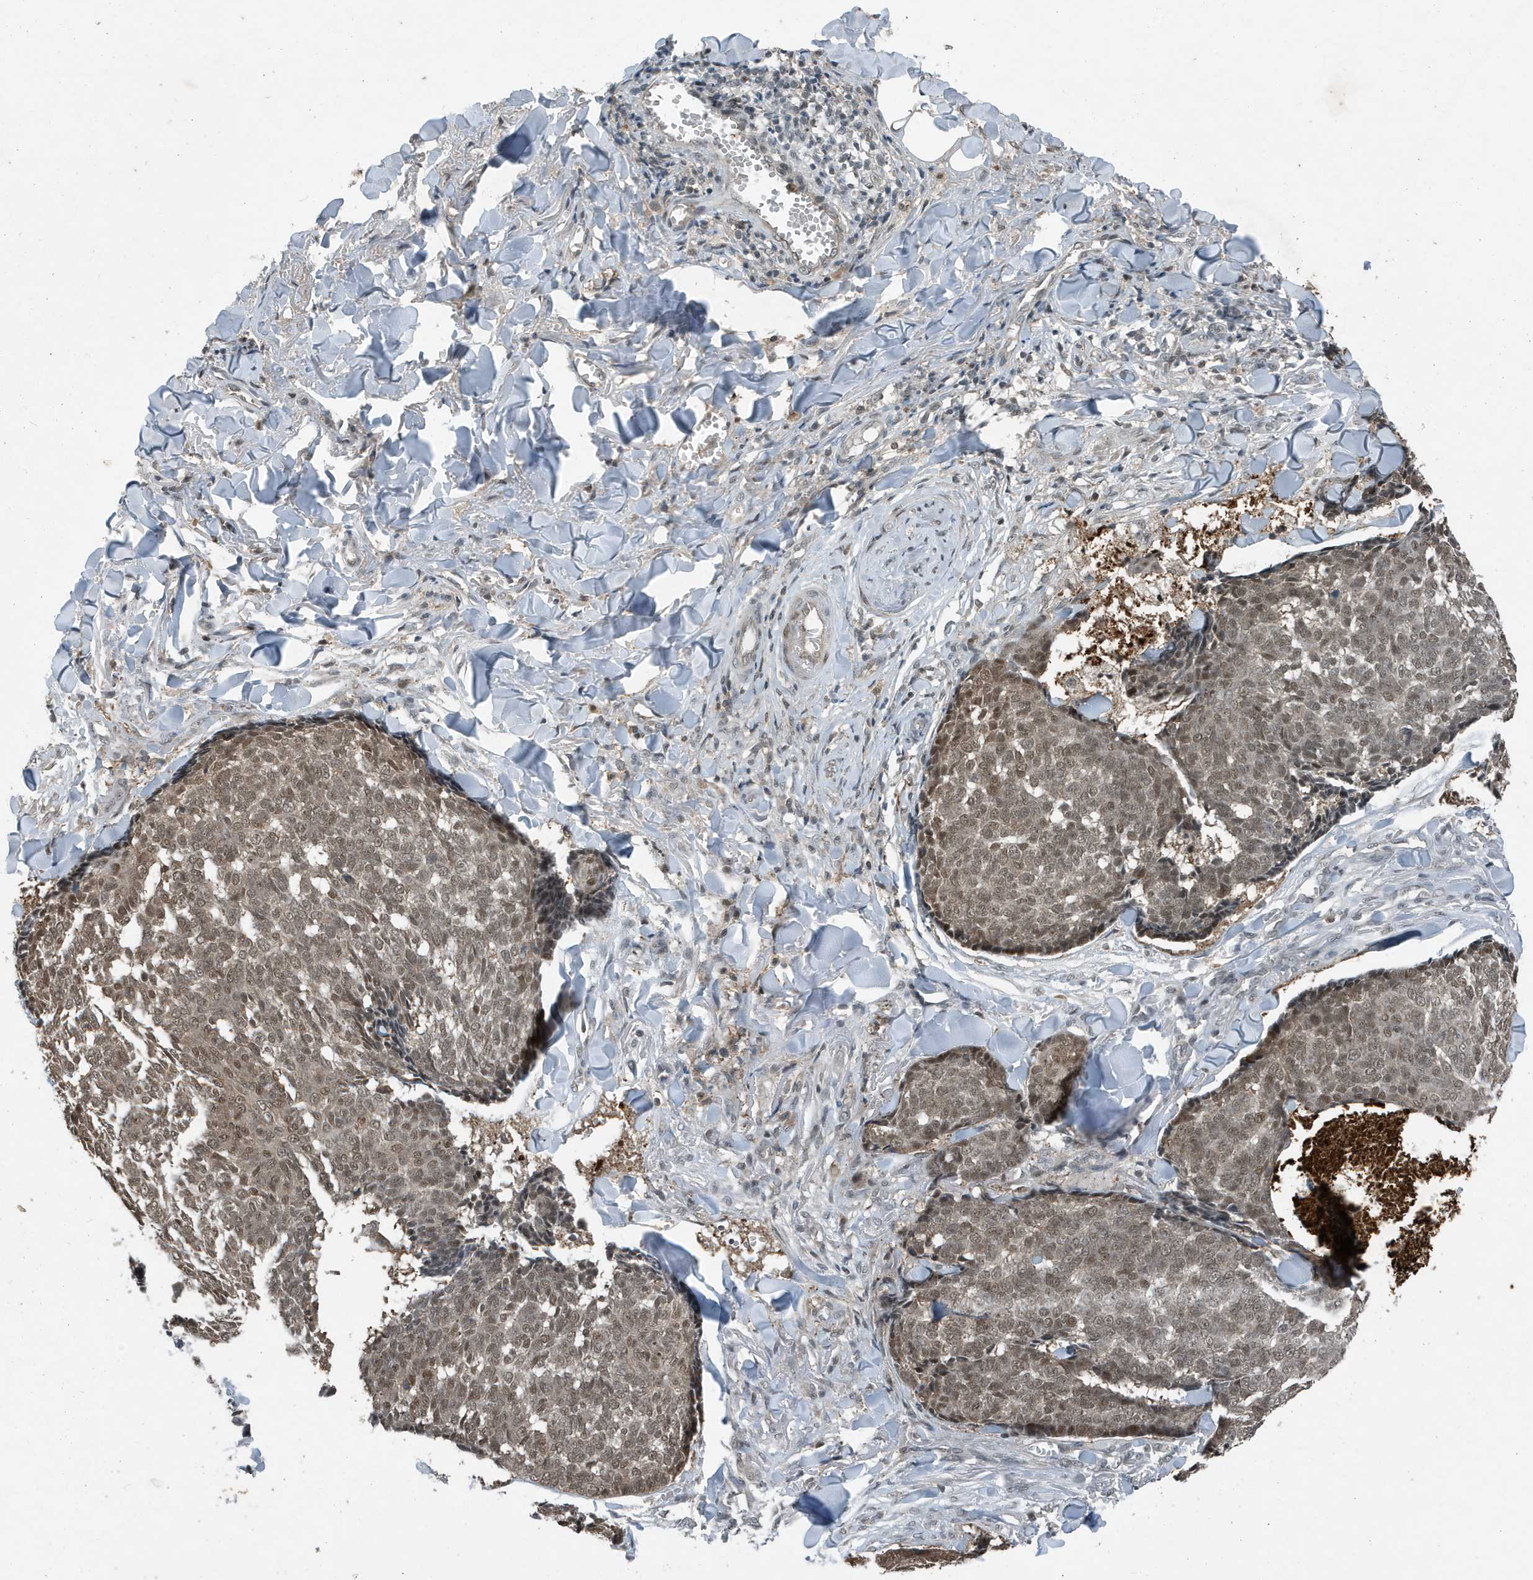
{"staining": {"intensity": "moderate", "quantity": ">75%", "location": "cytoplasmic/membranous,nuclear"}, "tissue": "skin cancer", "cell_type": "Tumor cells", "image_type": "cancer", "snomed": [{"axis": "morphology", "description": "Basal cell carcinoma"}, {"axis": "topography", "description": "Skin"}], "caption": "A brown stain shows moderate cytoplasmic/membranous and nuclear staining of a protein in human basal cell carcinoma (skin) tumor cells.", "gene": "HSPA1A", "patient": {"sex": "male", "age": 84}}